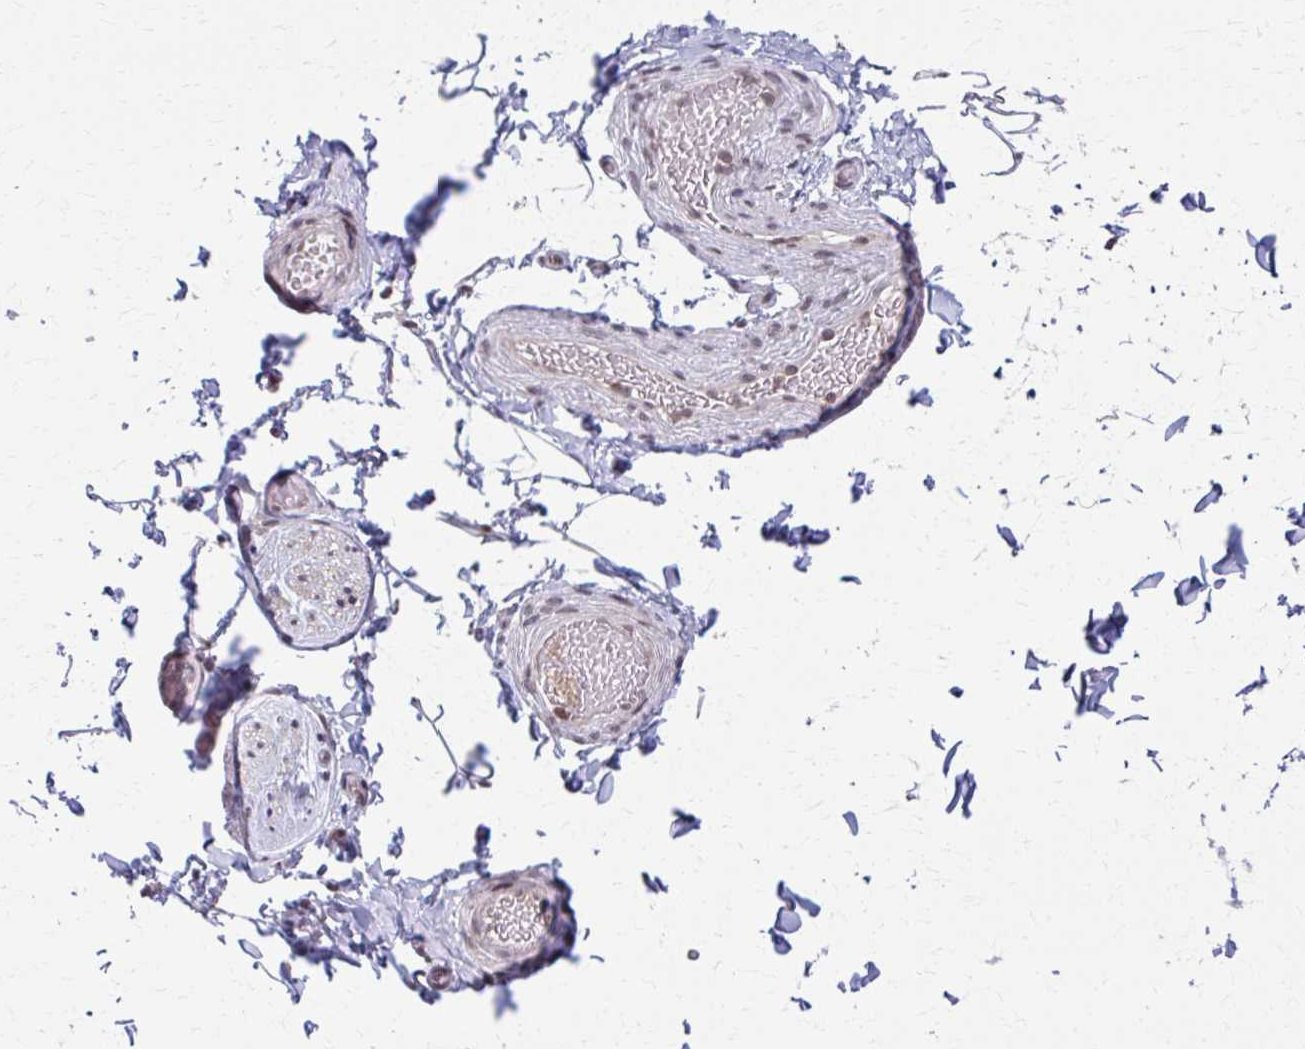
{"staining": {"intensity": "moderate", "quantity": ">75%", "location": "nuclear"}, "tissue": "adipose tissue", "cell_type": "Adipocytes", "image_type": "normal", "snomed": [{"axis": "morphology", "description": "Normal tissue, NOS"}, {"axis": "topography", "description": "Soft tissue"}, {"axis": "topography", "description": "Adipose tissue"}, {"axis": "topography", "description": "Vascular tissue"}, {"axis": "topography", "description": "Peripheral nerve tissue"}], "caption": "Immunohistochemistry (IHC) of unremarkable adipose tissue demonstrates medium levels of moderate nuclear staining in approximately >75% of adipocytes. Ihc stains the protein of interest in brown and the nuclei are stained blue.", "gene": "SETBP1", "patient": {"sex": "male", "age": 29}}